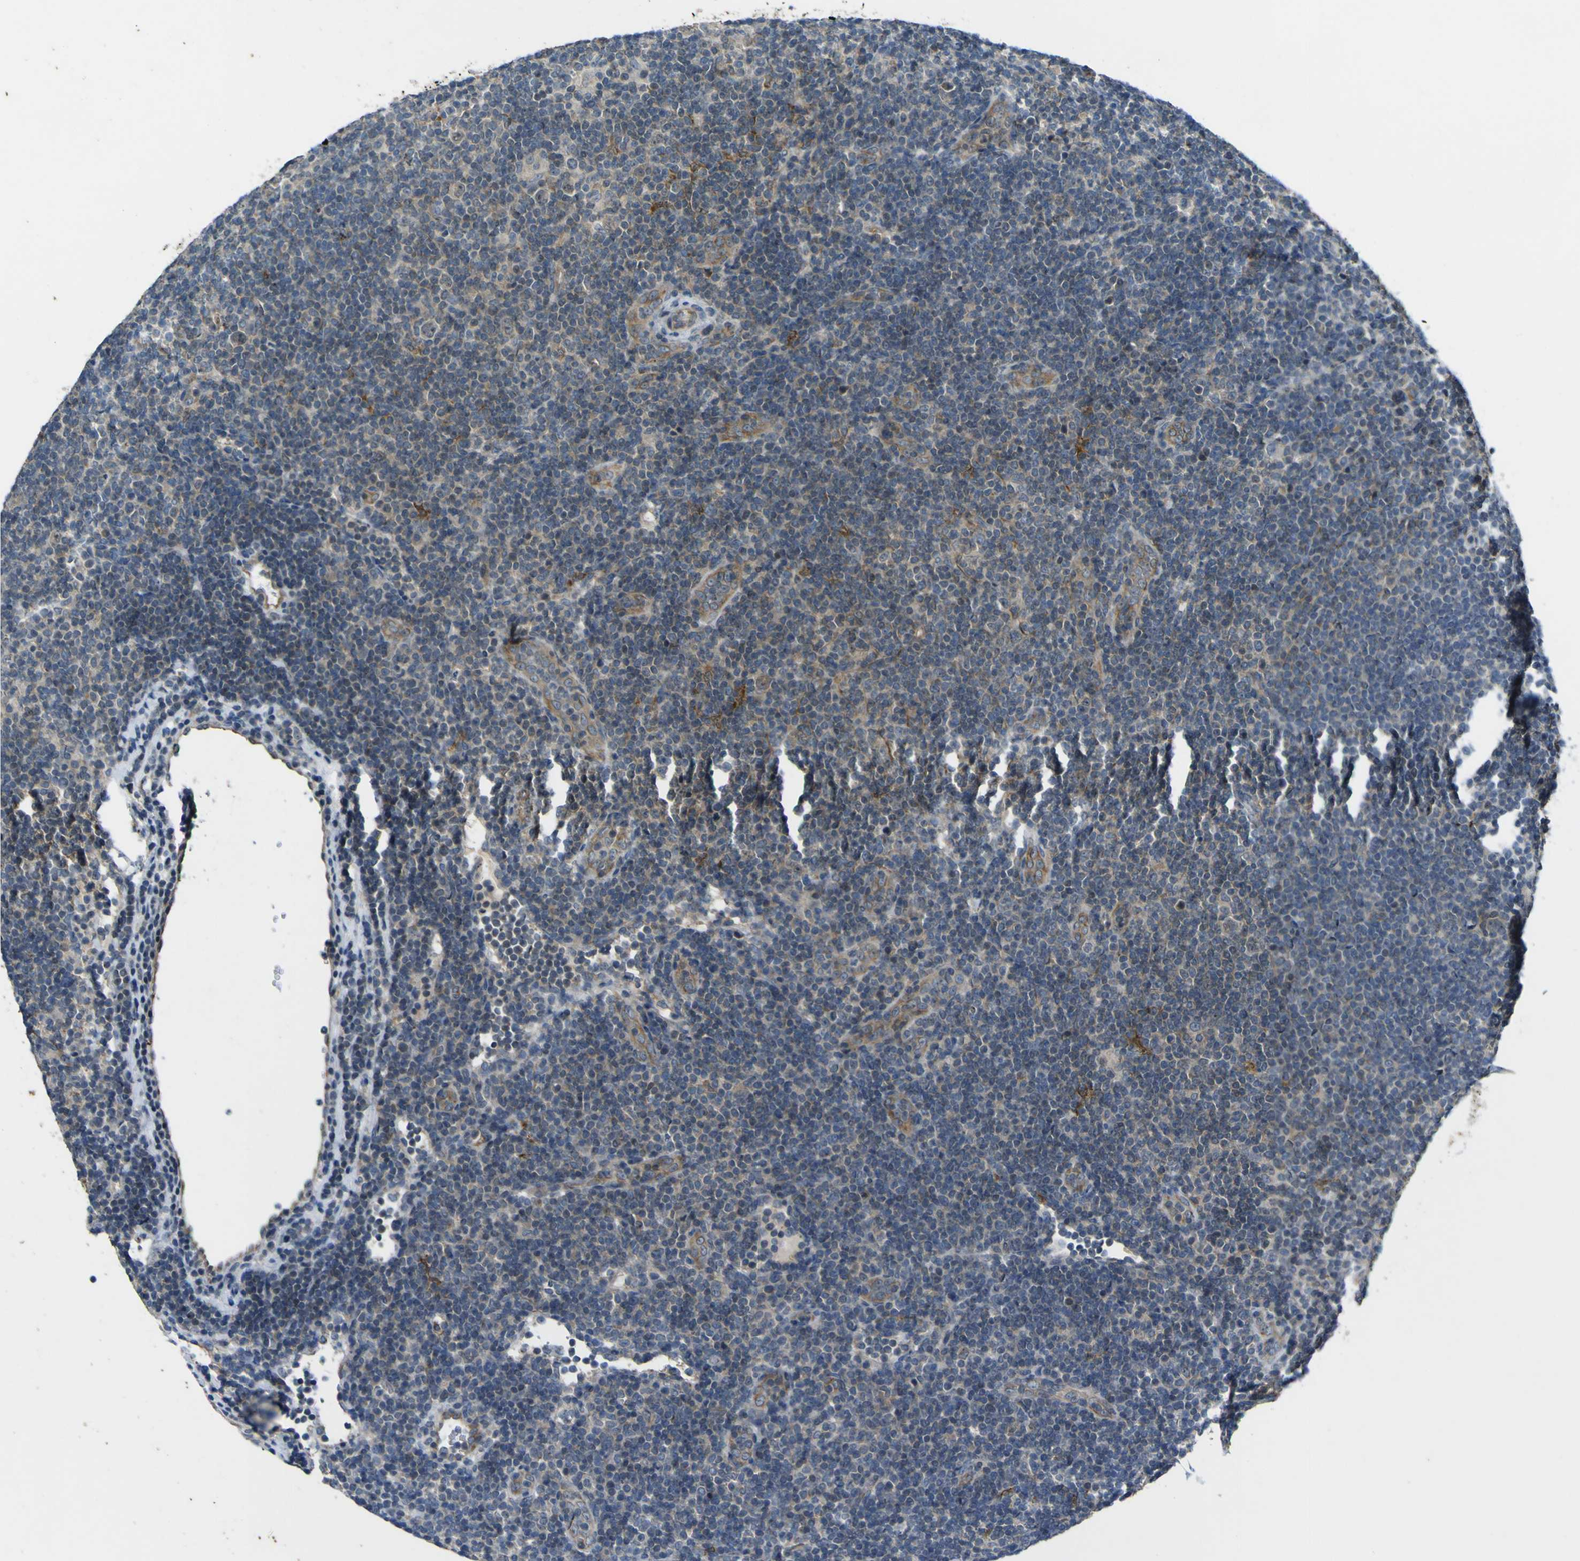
{"staining": {"intensity": "weak", "quantity": "<25%", "location": "cytoplasmic/membranous"}, "tissue": "lymphoma", "cell_type": "Tumor cells", "image_type": "cancer", "snomed": [{"axis": "morphology", "description": "Hodgkin's disease, NOS"}, {"axis": "topography", "description": "Lymph node"}], "caption": "IHC histopathology image of human Hodgkin's disease stained for a protein (brown), which reveals no positivity in tumor cells.", "gene": "LDLR", "patient": {"sex": "female", "age": 57}}